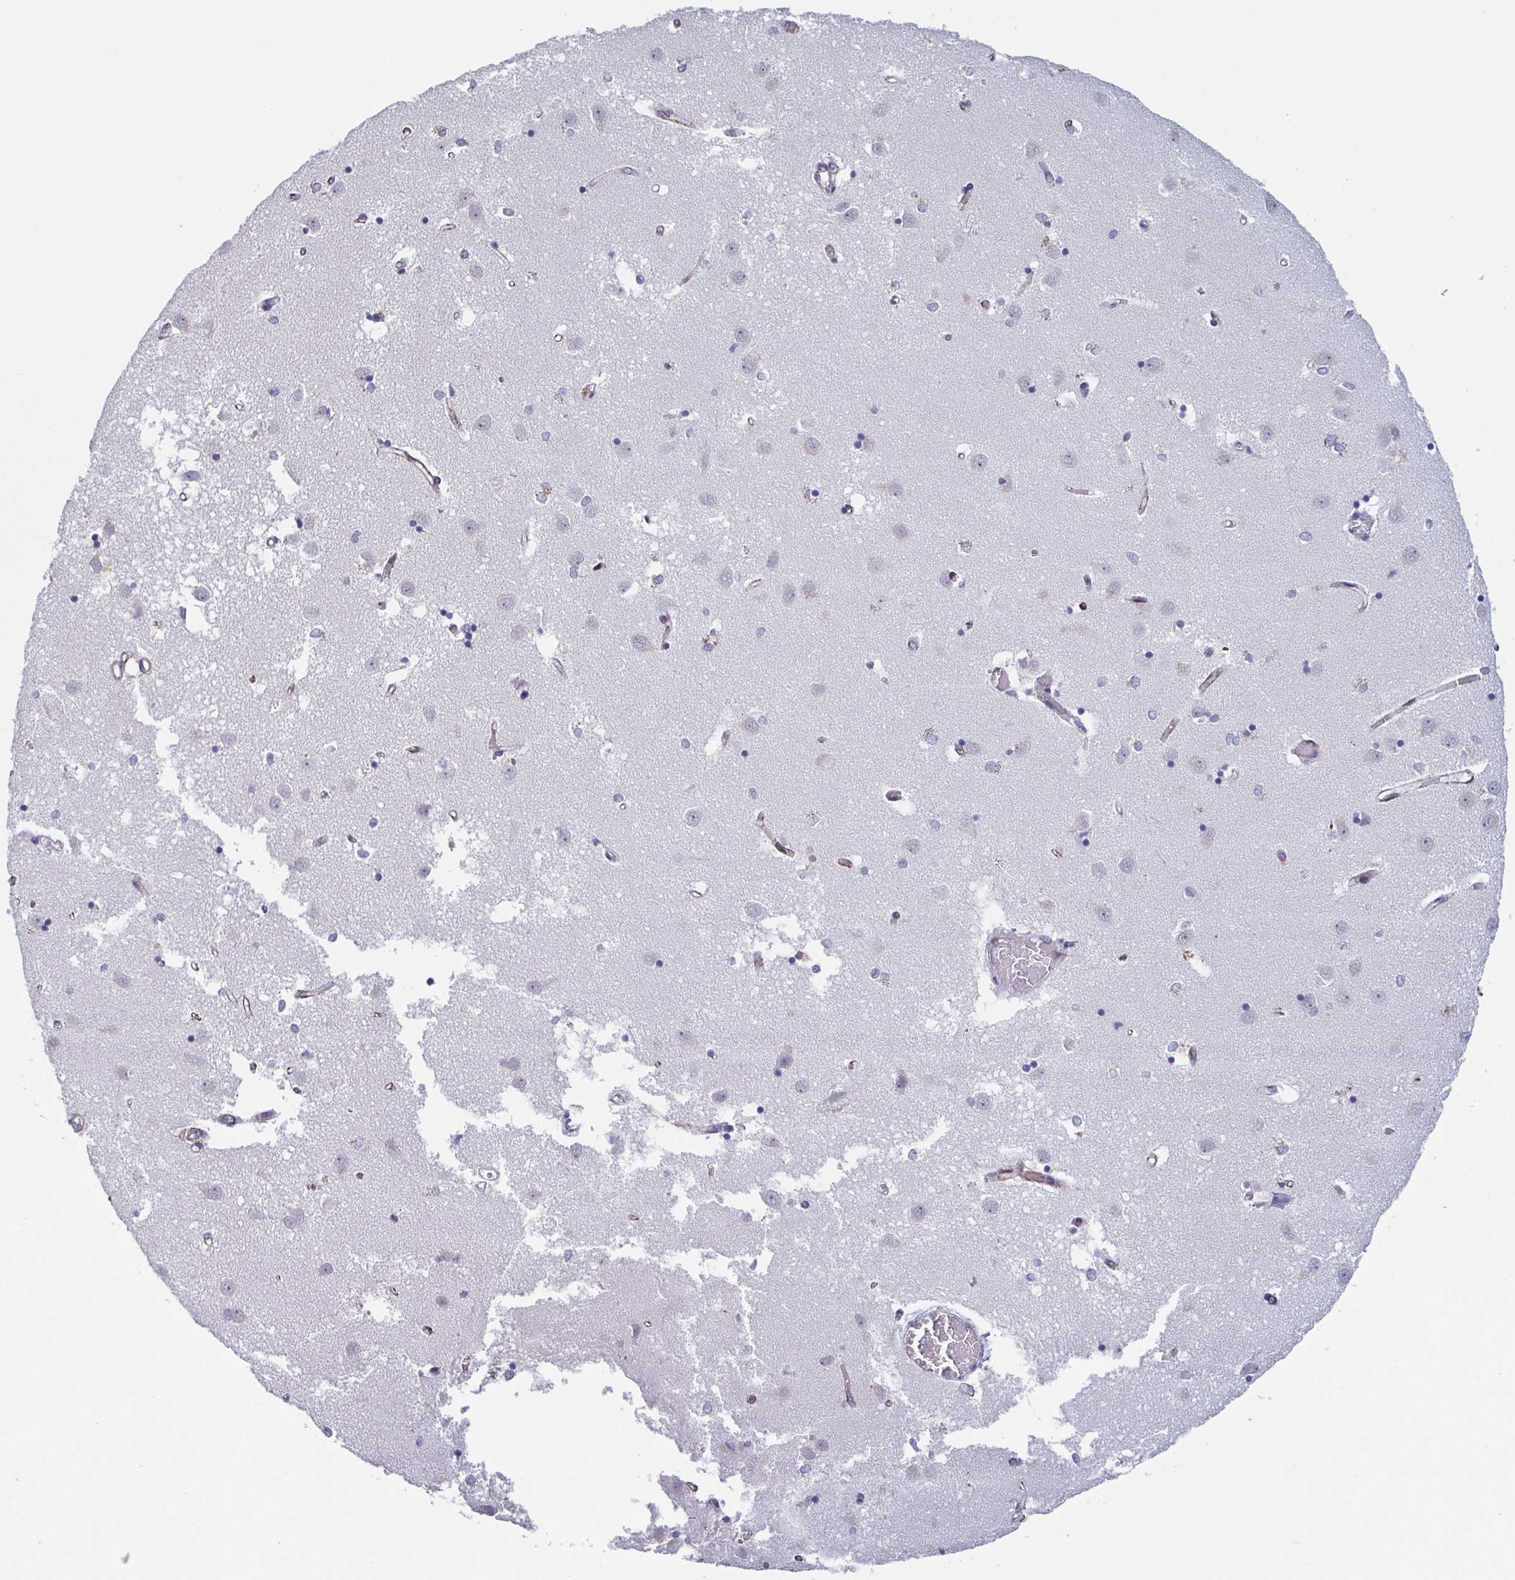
{"staining": {"intensity": "negative", "quantity": "none", "location": "none"}, "tissue": "caudate", "cell_type": "Glial cells", "image_type": "normal", "snomed": [{"axis": "morphology", "description": "Normal tissue, NOS"}, {"axis": "topography", "description": "Lateral ventricle wall"}], "caption": "The micrograph reveals no staining of glial cells in benign caudate.", "gene": "TMEM92", "patient": {"sex": "male", "age": 54}}